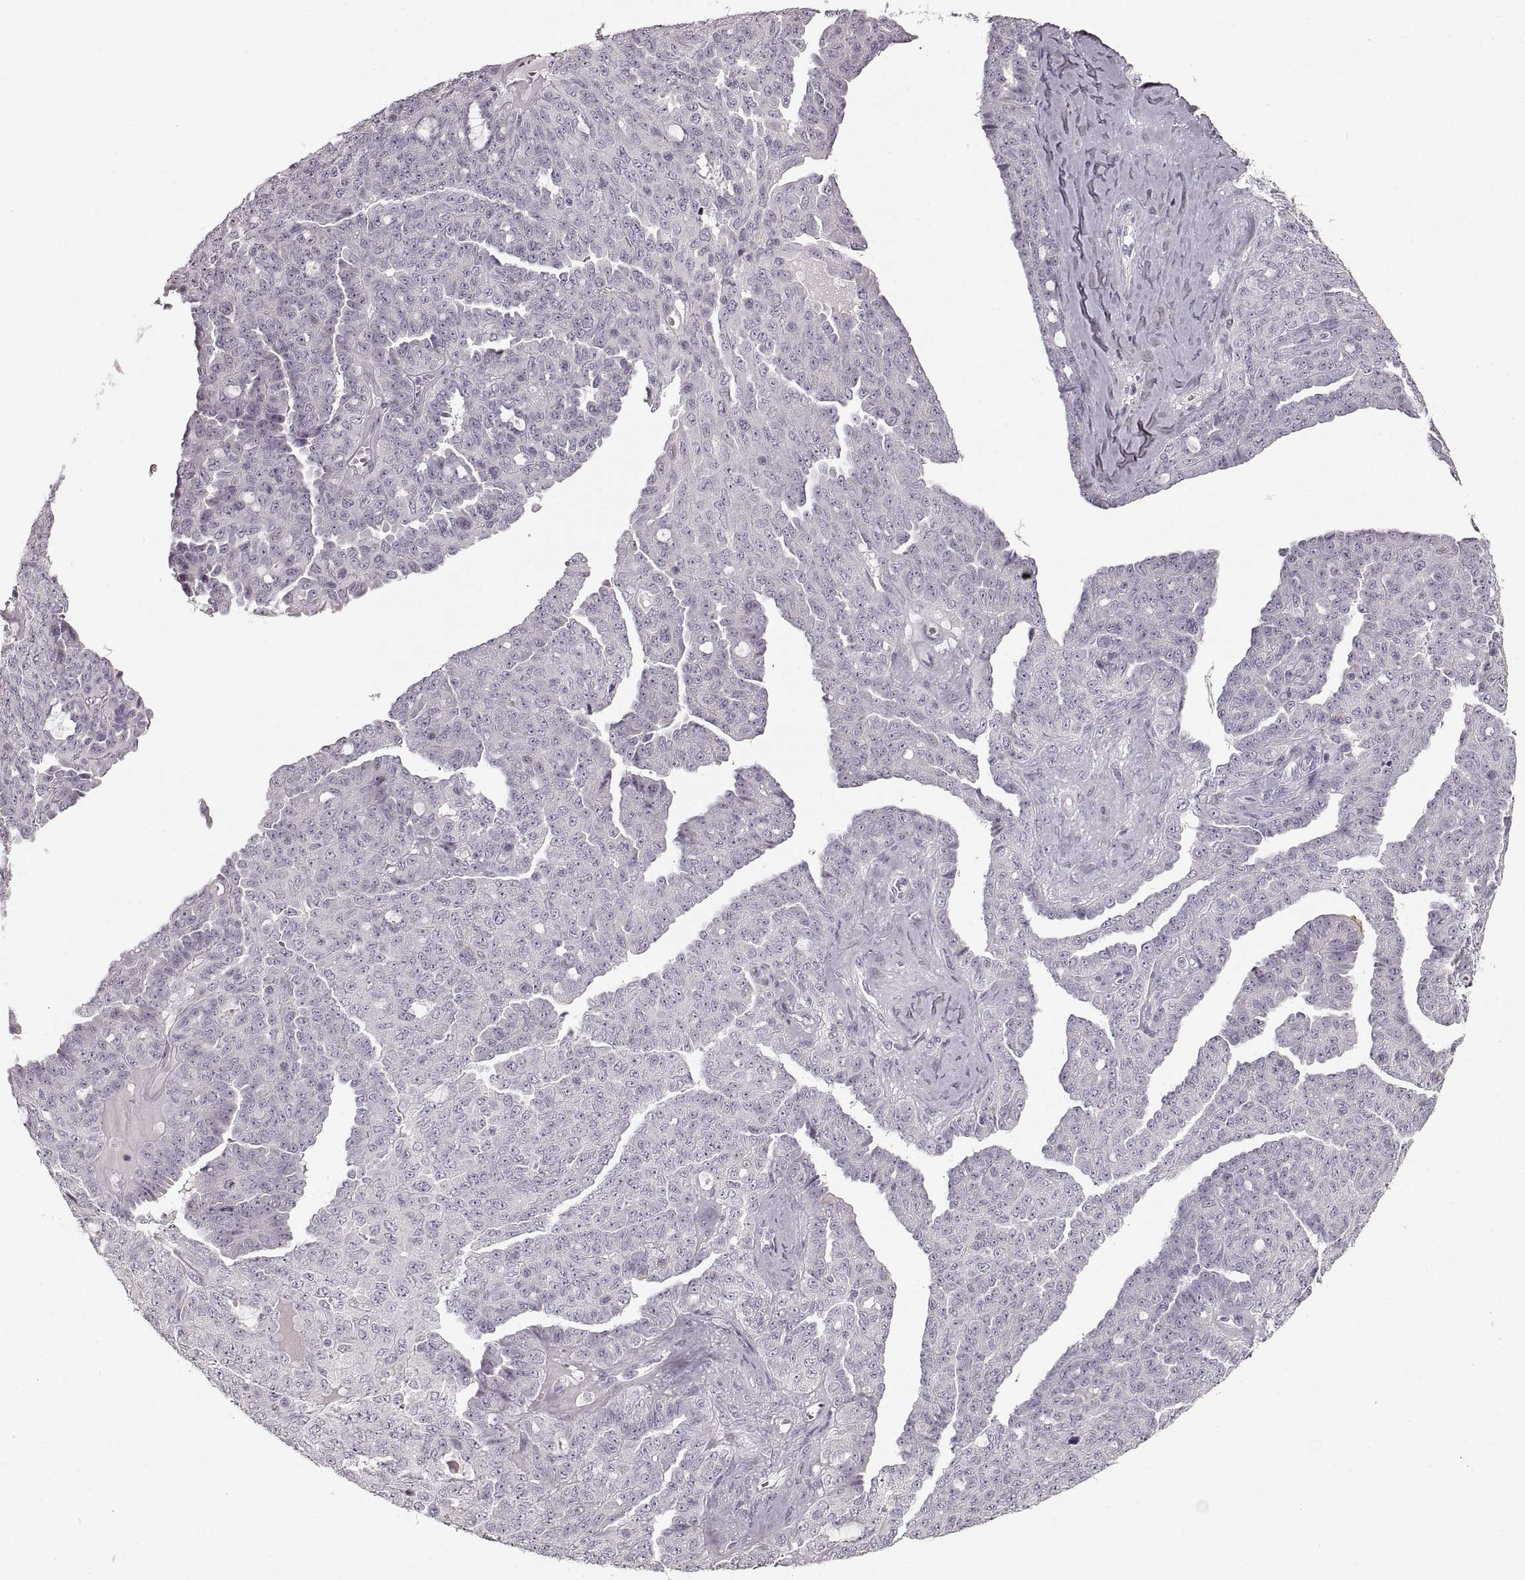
{"staining": {"intensity": "negative", "quantity": "none", "location": "none"}, "tissue": "ovarian cancer", "cell_type": "Tumor cells", "image_type": "cancer", "snomed": [{"axis": "morphology", "description": "Cystadenocarcinoma, serous, NOS"}, {"axis": "topography", "description": "Ovary"}], "caption": "DAB immunohistochemical staining of human ovarian serous cystadenocarcinoma shows no significant staining in tumor cells.", "gene": "CNTN1", "patient": {"sex": "female", "age": 71}}